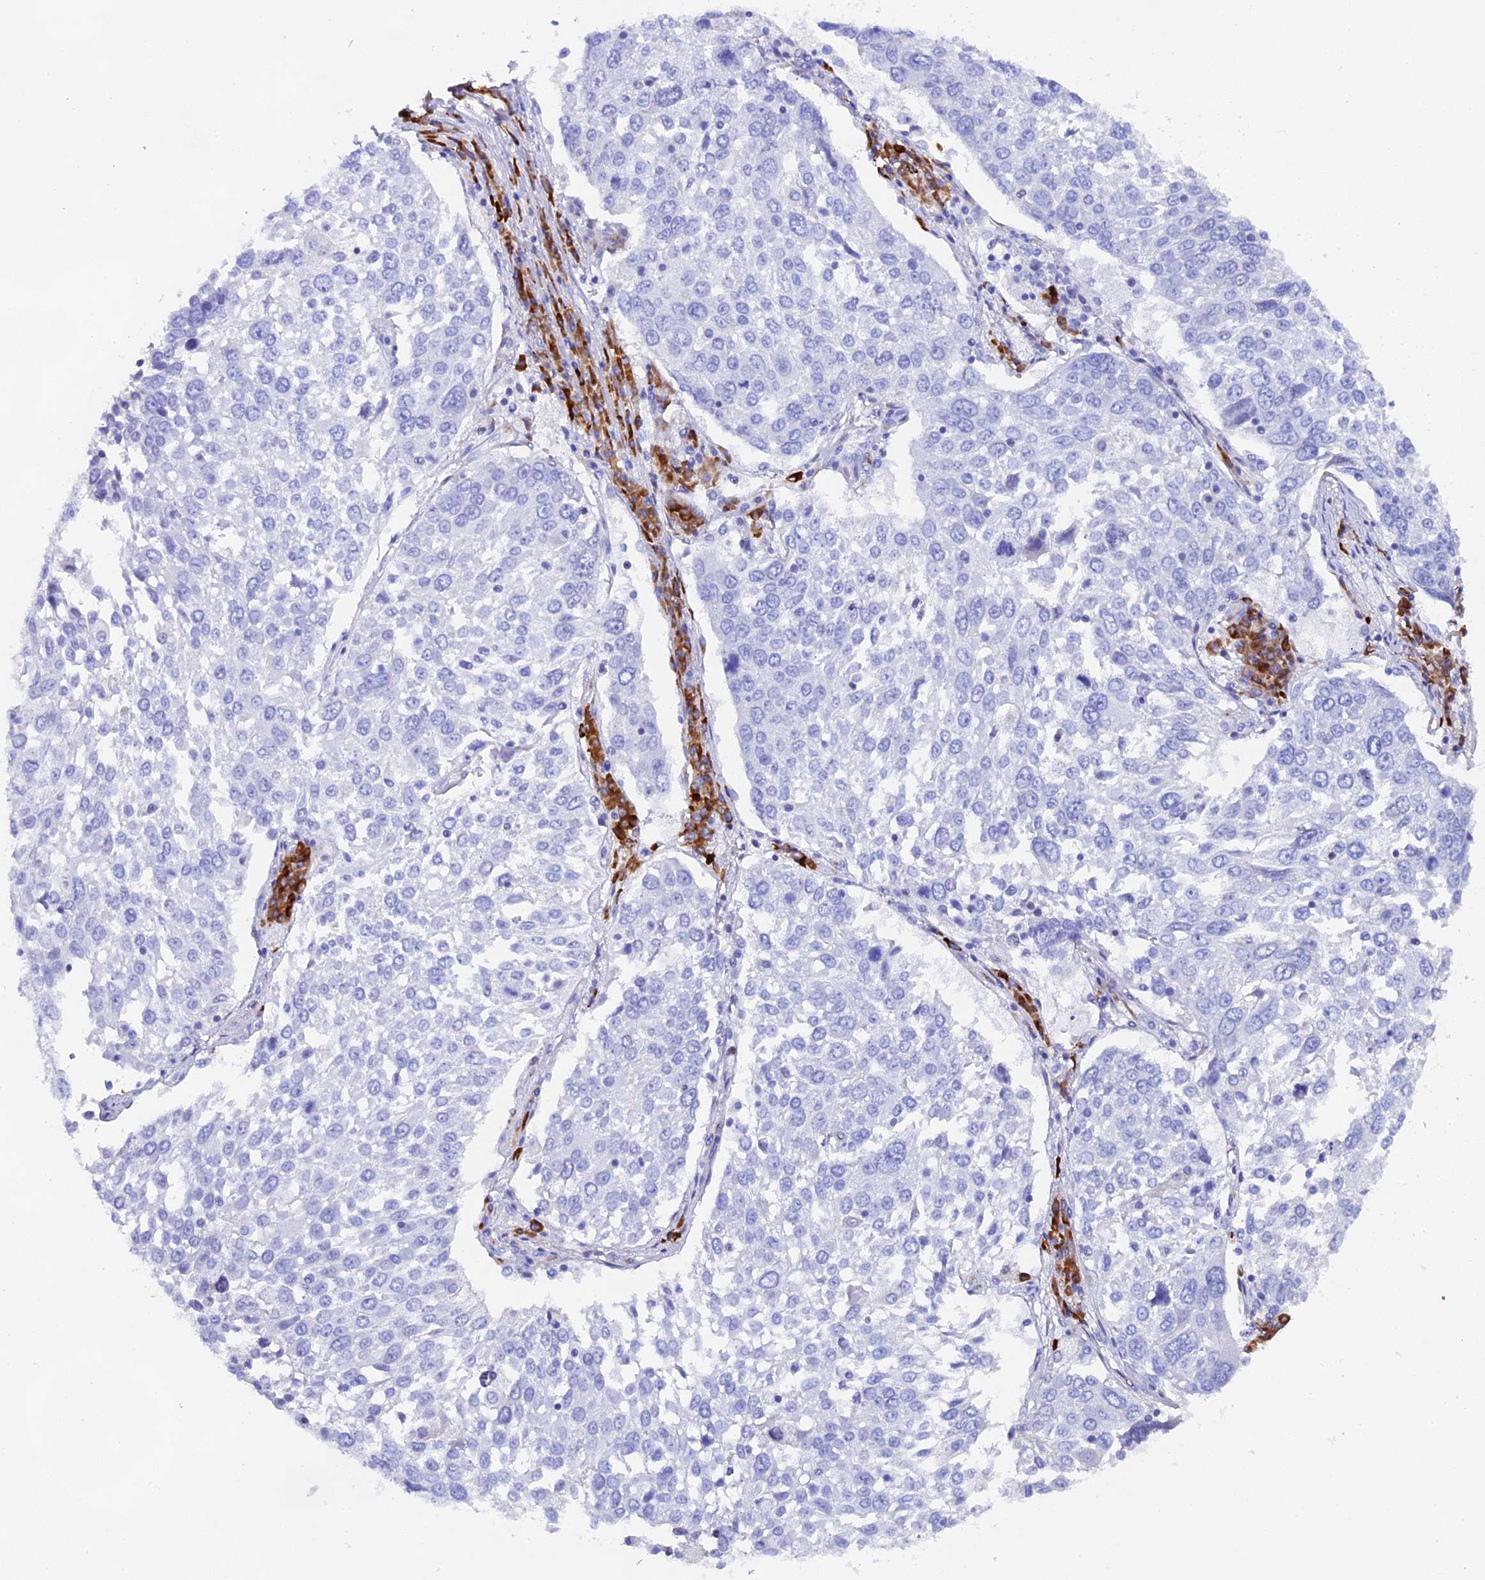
{"staining": {"intensity": "negative", "quantity": "none", "location": "none"}, "tissue": "lung cancer", "cell_type": "Tumor cells", "image_type": "cancer", "snomed": [{"axis": "morphology", "description": "Squamous cell carcinoma, NOS"}, {"axis": "topography", "description": "Lung"}], "caption": "This image is of lung squamous cell carcinoma stained with IHC to label a protein in brown with the nuclei are counter-stained blue. There is no staining in tumor cells.", "gene": "FKBP11", "patient": {"sex": "male", "age": 65}}